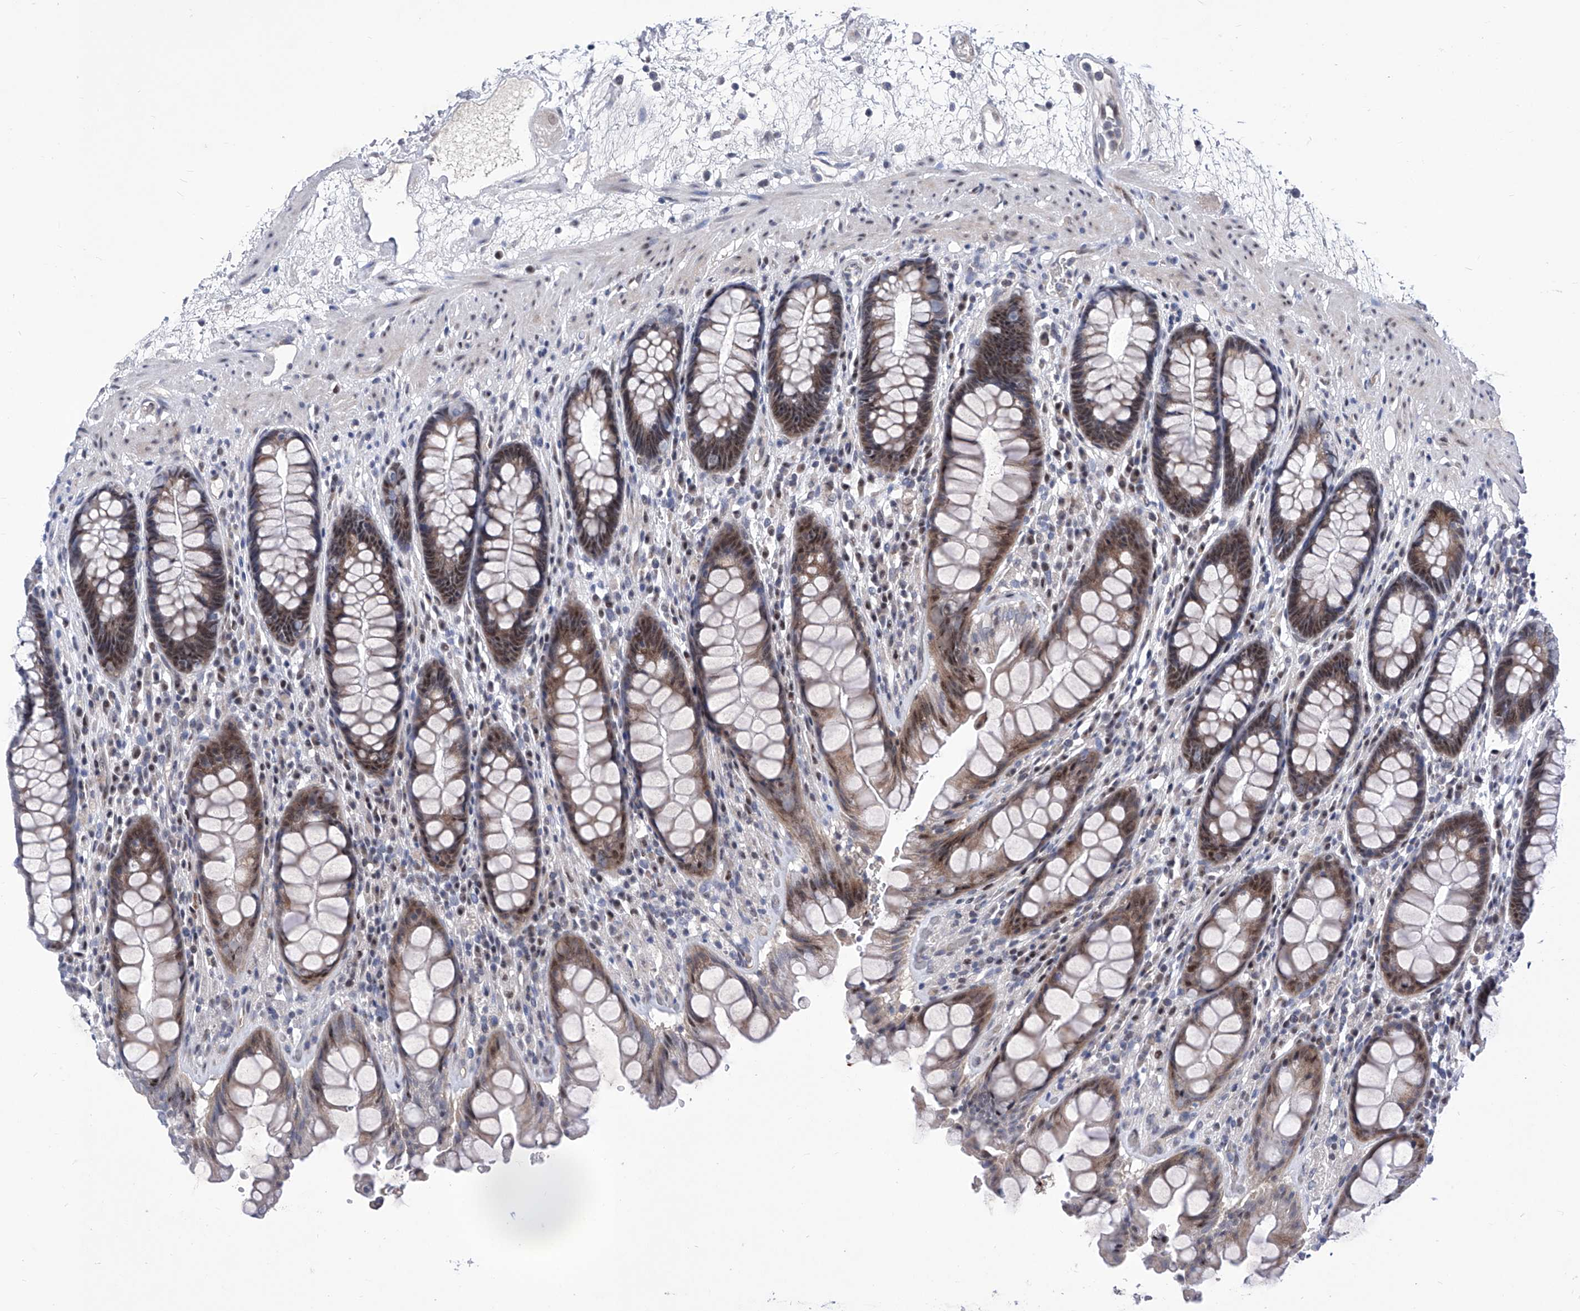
{"staining": {"intensity": "moderate", "quantity": ">75%", "location": "cytoplasmic/membranous,nuclear"}, "tissue": "rectum", "cell_type": "Glandular cells", "image_type": "normal", "snomed": [{"axis": "morphology", "description": "Normal tissue, NOS"}, {"axis": "topography", "description": "Rectum"}], "caption": "An IHC micrograph of normal tissue is shown. Protein staining in brown highlights moderate cytoplasmic/membranous,nuclear positivity in rectum within glandular cells.", "gene": "NUFIP1", "patient": {"sex": "male", "age": 64}}